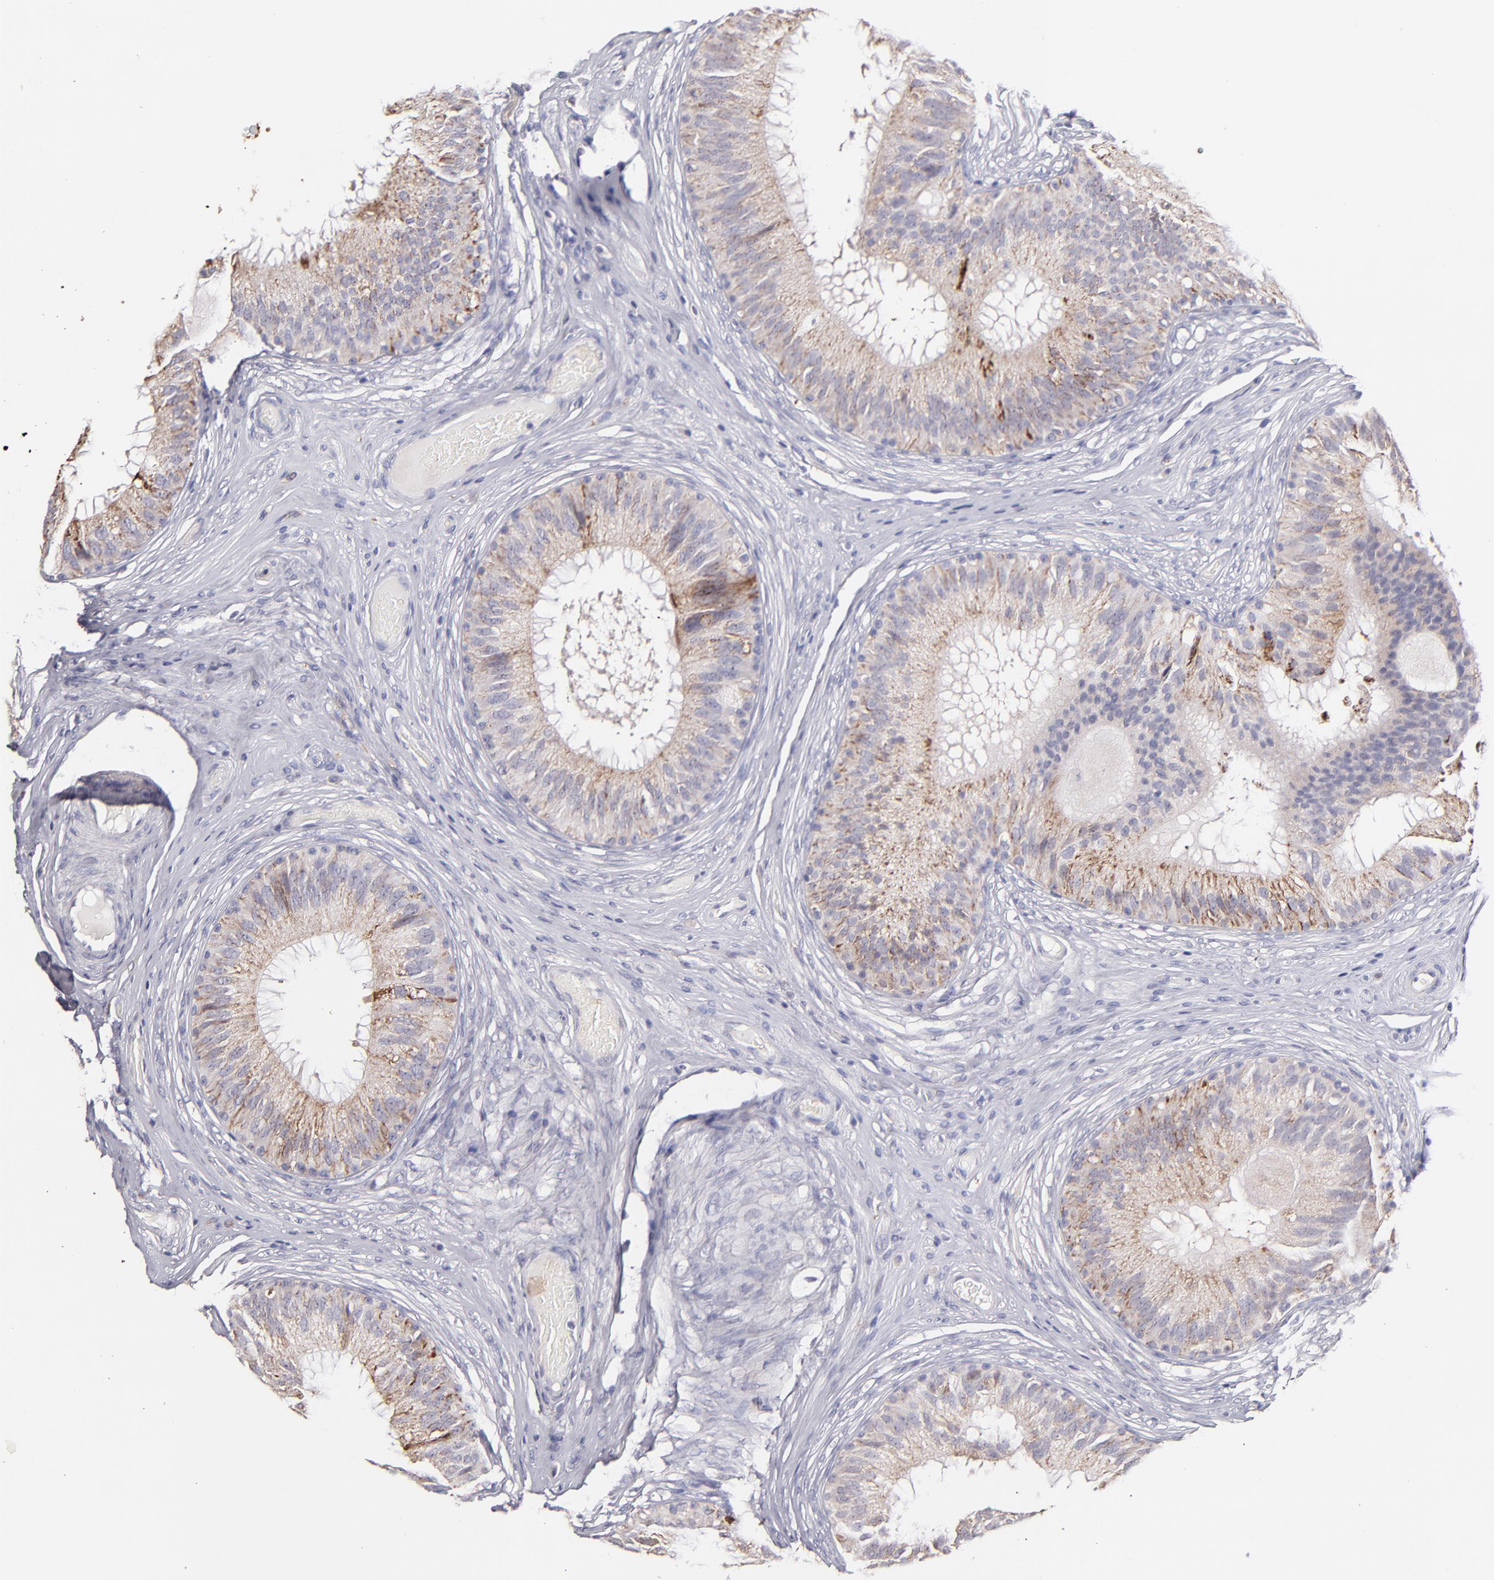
{"staining": {"intensity": "moderate", "quantity": ">75%", "location": "cytoplasmic/membranous"}, "tissue": "epididymis", "cell_type": "Glandular cells", "image_type": "normal", "snomed": [{"axis": "morphology", "description": "Normal tissue, NOS"}, {"axis": "topography", "description": "Epididymis"}], "caption": "This image demonstrates immunohistochemistry staining of unremarkable epididymis, with medium moderate cytoplasmic/membranous staining in about >75% of glandular cells.", "gene": "GLDC", "patient": {"sex": "male", "age": 32}}